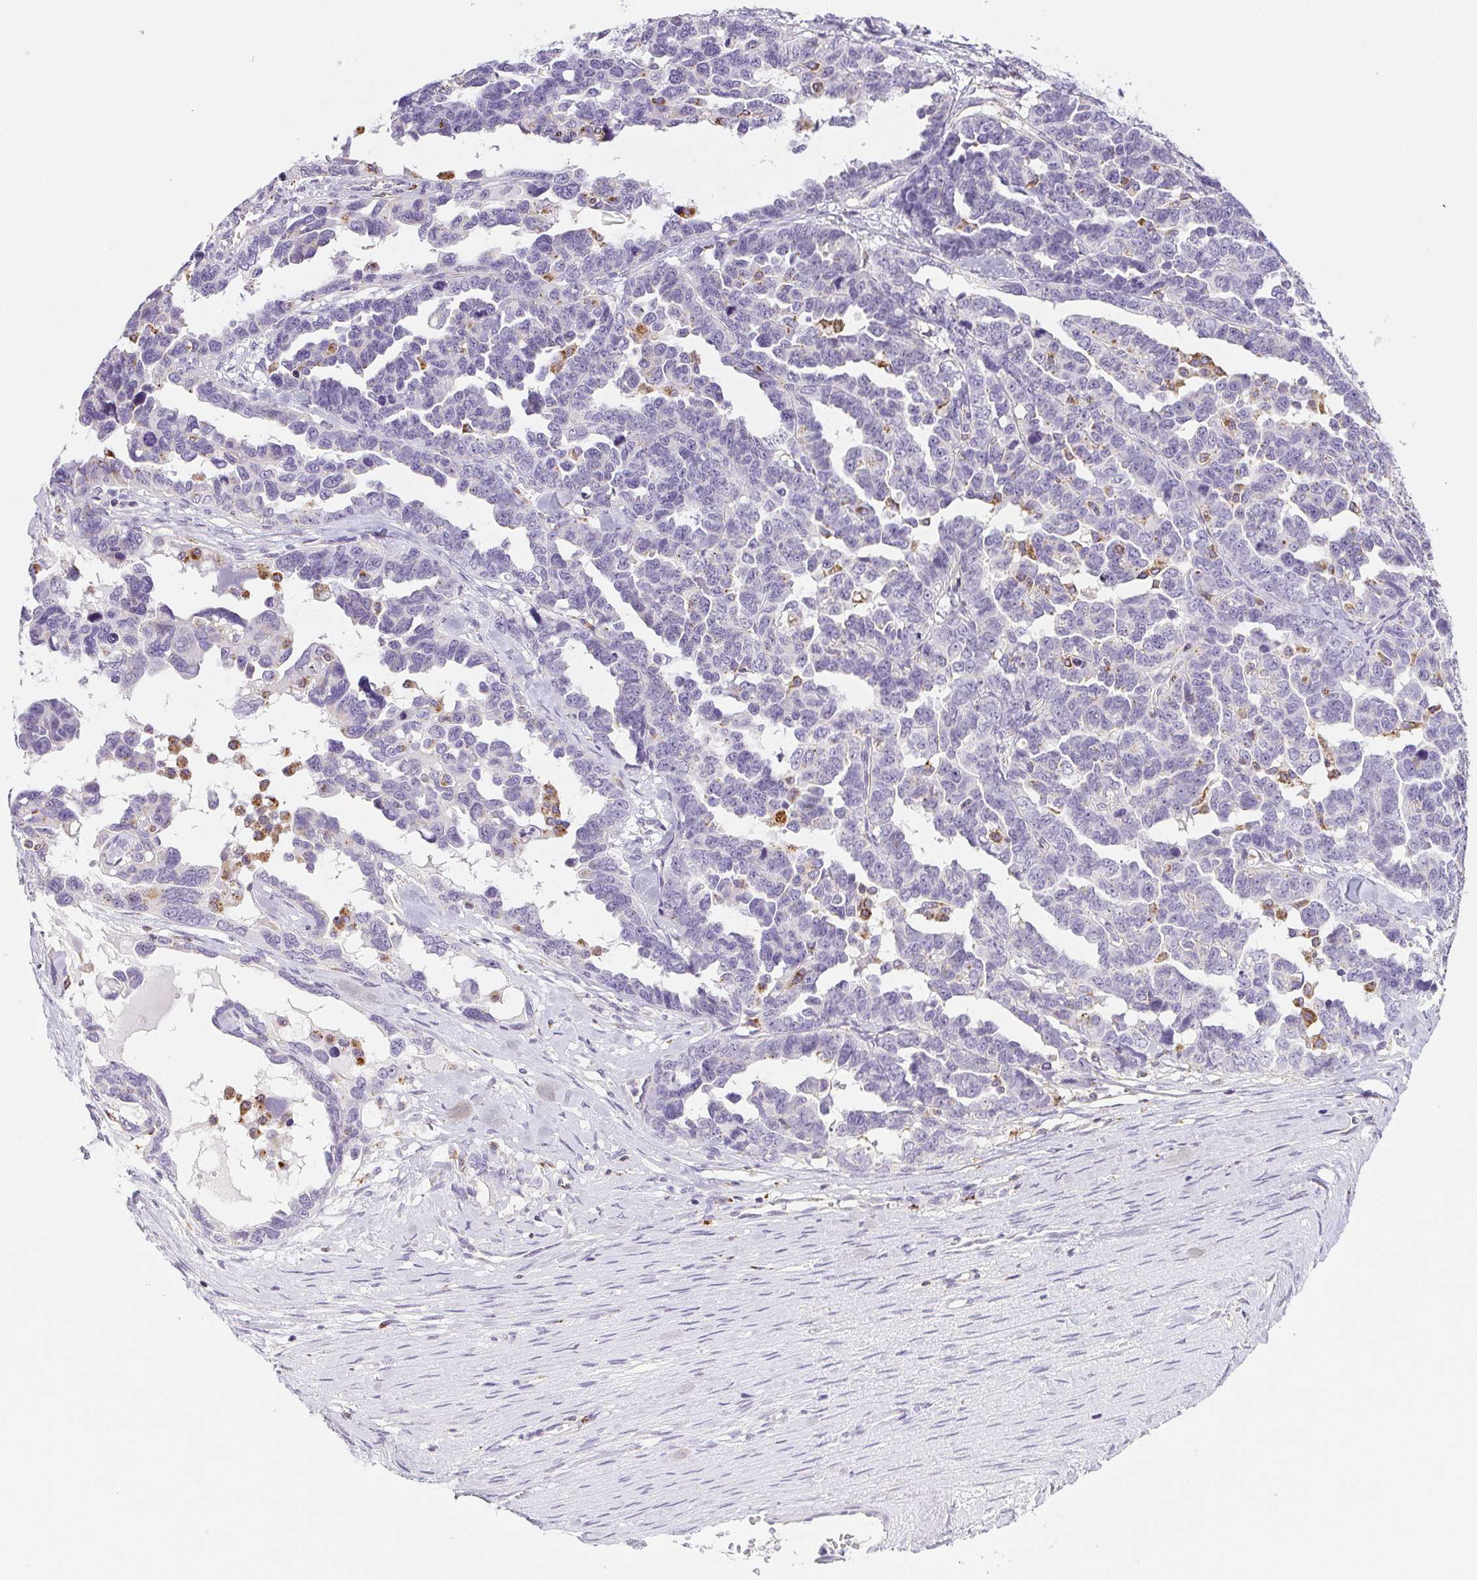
{"staining": {"intensity": "negative", "quantity": "none", "location": "none"}, "tissue": "ovarian cancer", "cell_type": "Tumor cells", "image_type": "cancer", "snomed": [{"axis": "morphology", "description": "Cystadenocarcinoma, serous, NOS"}, {"axis": "topography", "description": "Ovary"}], "caption": "Immunohistochemical staining of serous cystadenocarcinoma (ovarian) displays no significant staining in tumor cells.", "gene": "LIPA", "patient": {"sex": "female", "age": 69}}